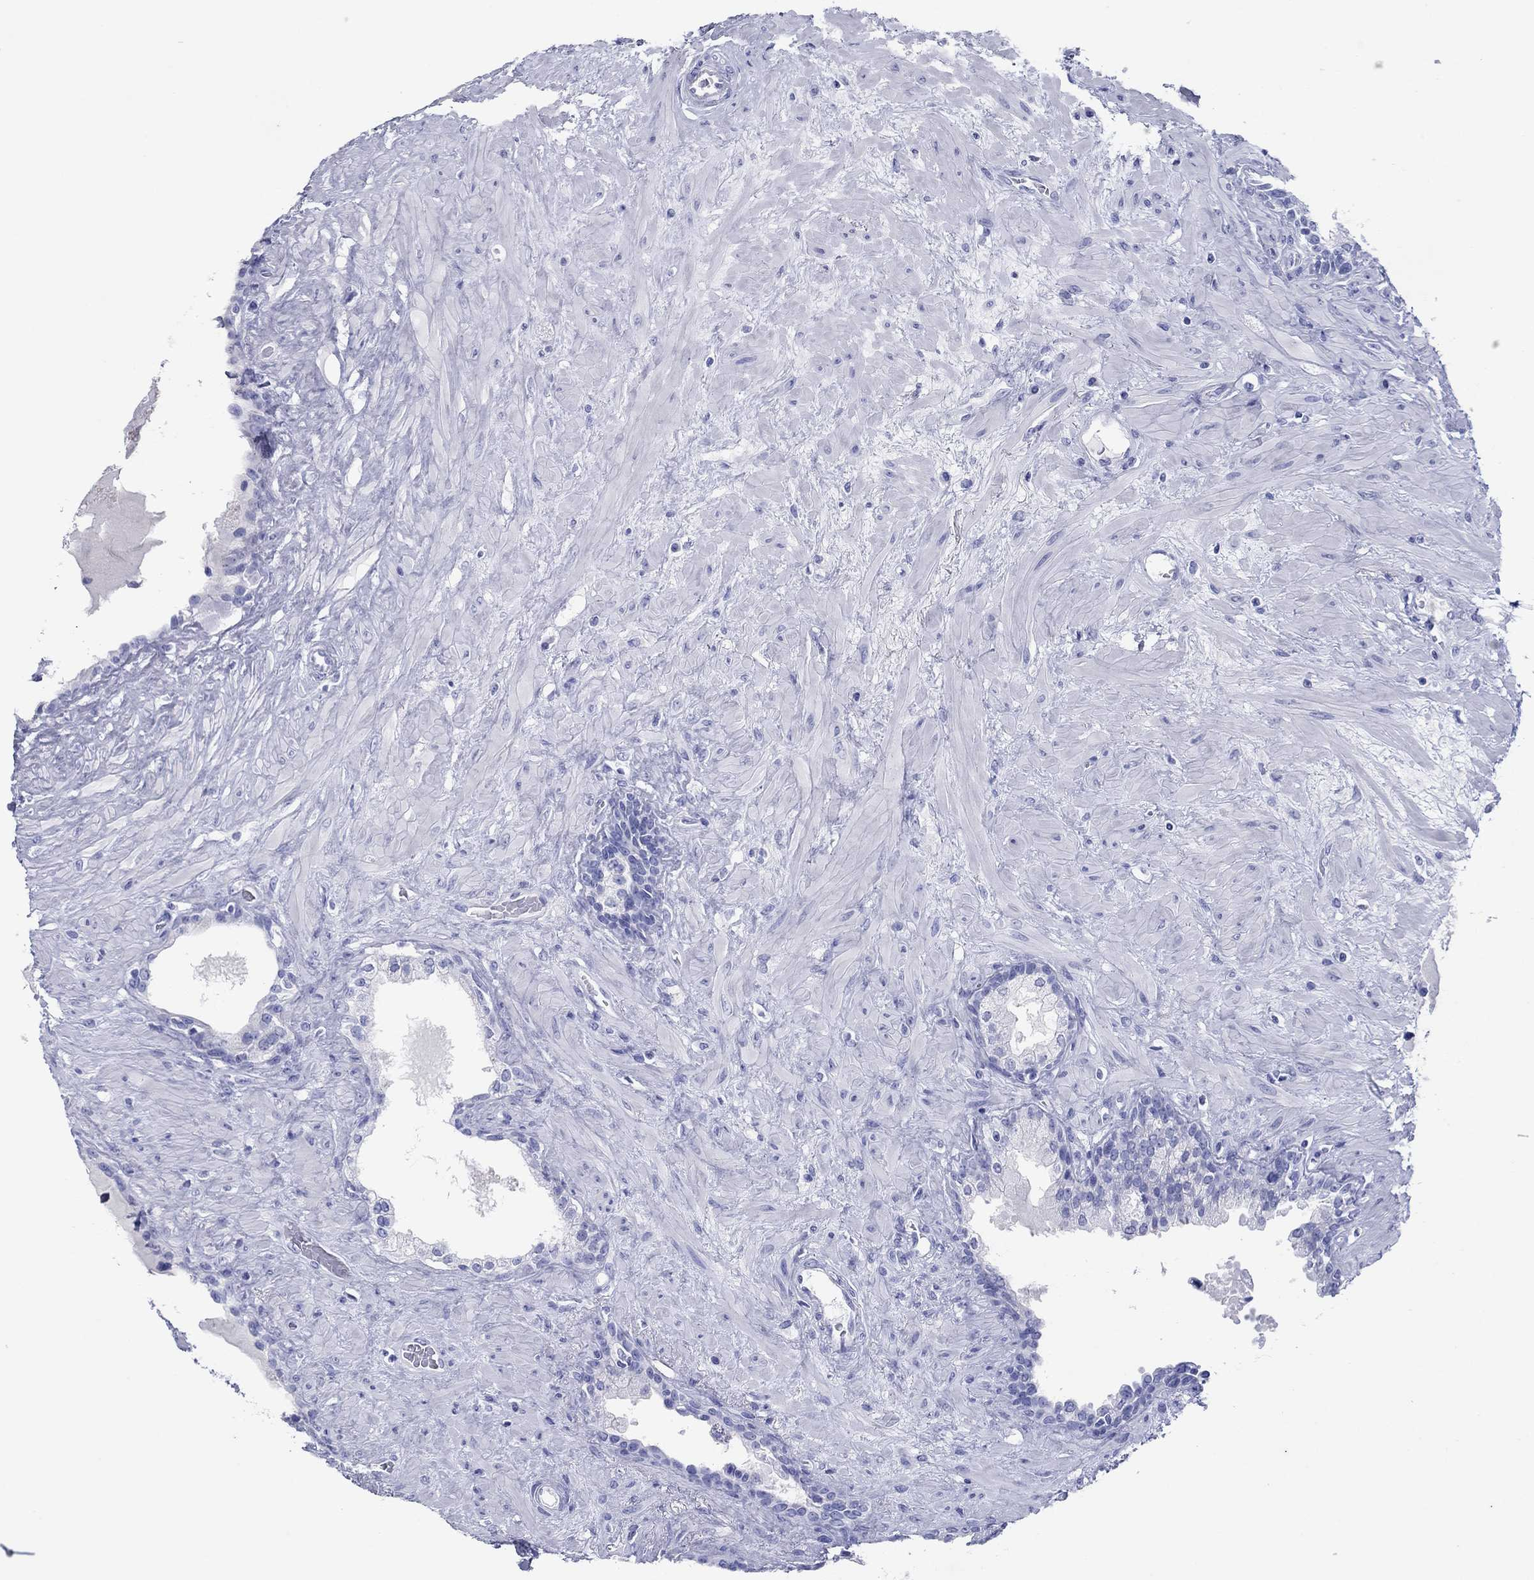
{"staining": {"intensity": "negative", "quantity": "none", "location": "none"}, "tissue": "prostate", "cell_type": "Glandular cells", "image_type": "normal", "snomed": [{"axis": "morphology", "description": "Normal tissue, NOS"}, {"axis": "topography", "description": "Prostate"}], "caption": "Protein analysis of benign prostate exhibits no significant positivity in glandular cells. Brightfield microscopy of IHC stained with DAB (3,3'-diaminobenzidine) (brown) and hematoxylin (blue), captured at high magnification.", "gene": "ATP4A", "patient": {"sex": "male", "age": 63}}